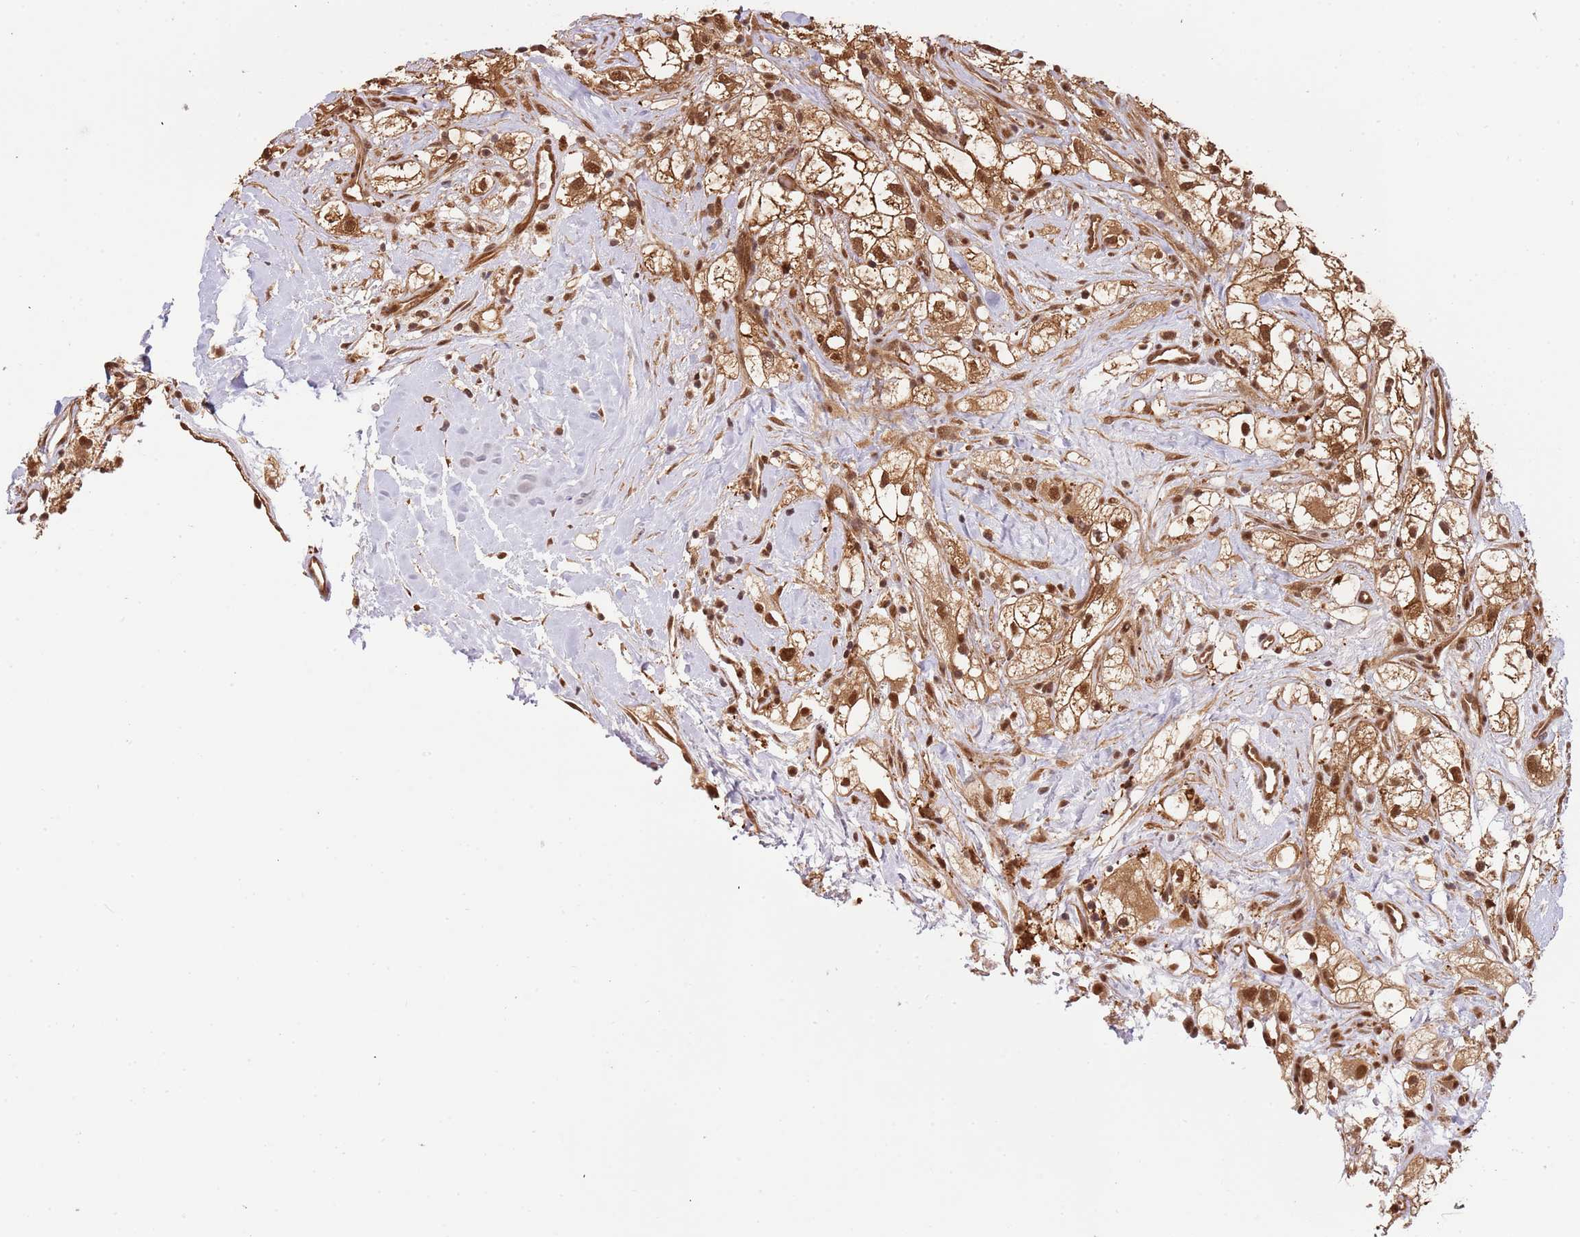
{"staining": {"intensity": "strong", "quantity": ">75%", "location": "cytoplasmic/membranous,nuclear"}, "tissue": "renal cancer", "cell_type": "Tumor cells", "image_type": "cancer", "snomed": [{"axis": "morphology", "description": "Adenocarcinoma, NOS"}, {"axis": "topography", "description": "Kidney"}], "caption": "DAB immunohistochemical staining of renal cancer (adenocarcinoma) exhibits strong cytoplasmic/membranous and nuclear protein staining in approximately >75% of tumor cells.", "gene": "PLSCR5", "patient": {"sex": "male", "age": 59}}